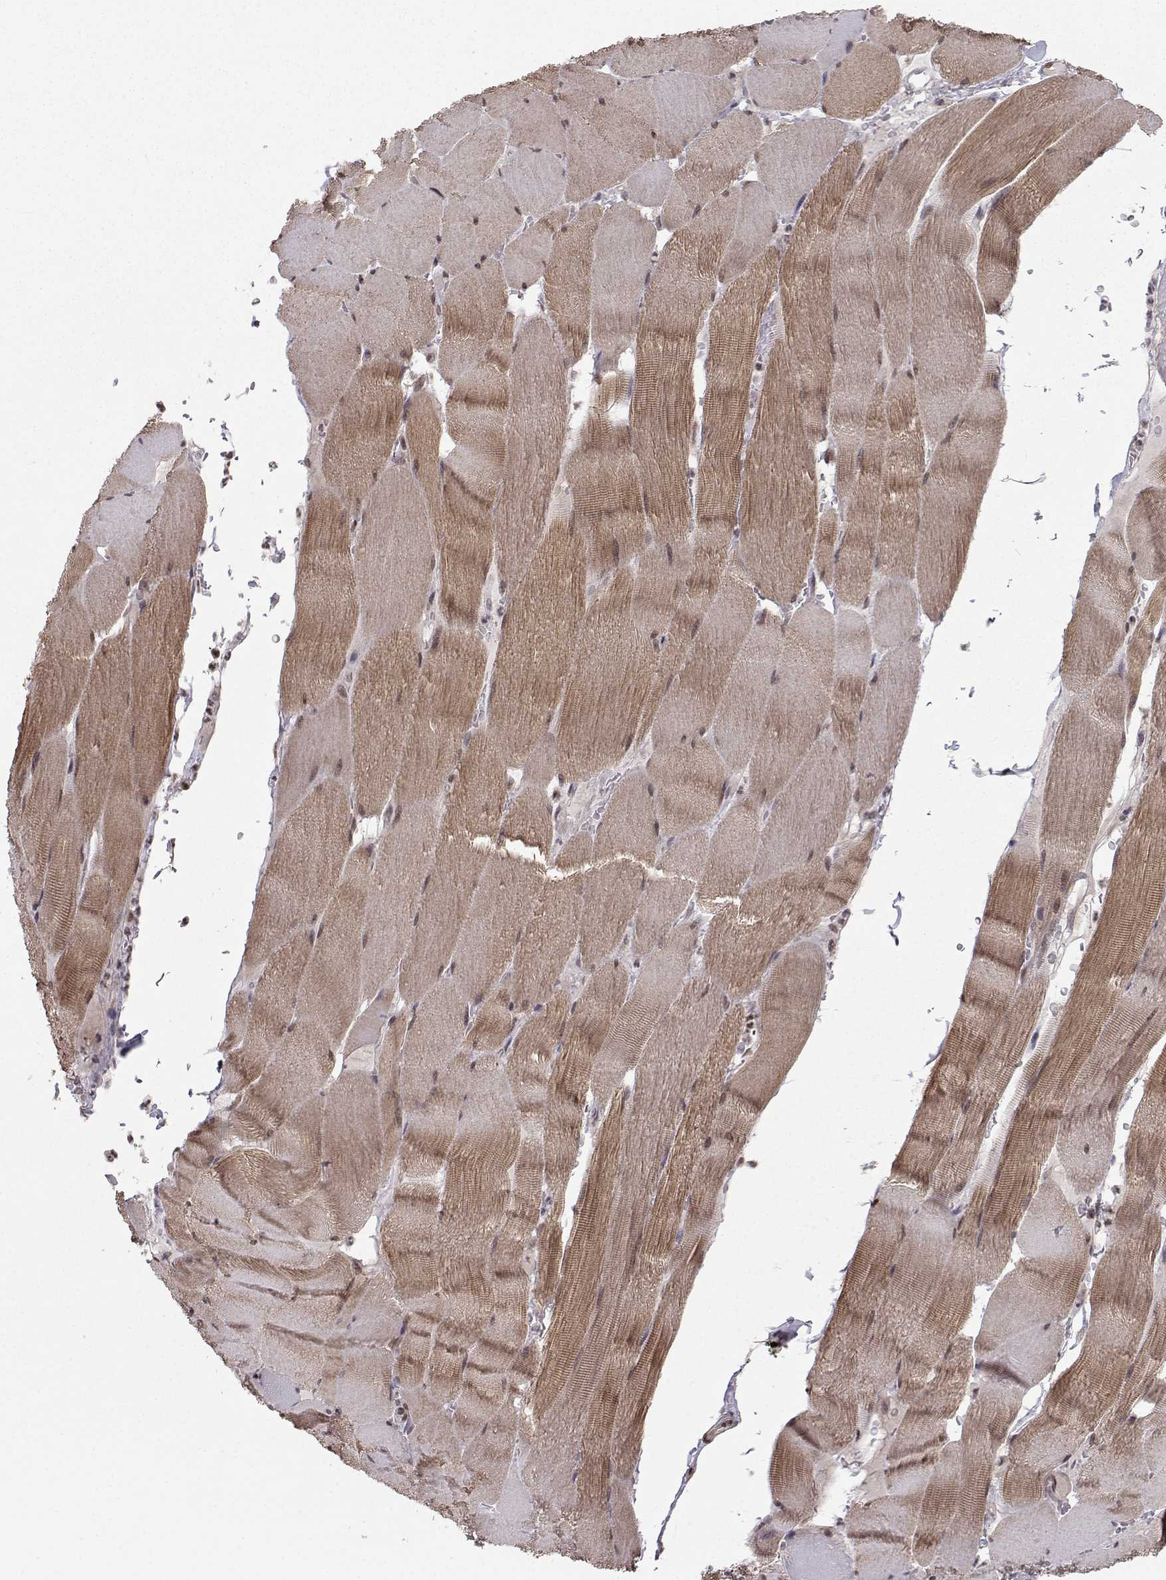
{"staining": {"intensity": "moderate", "quantity": "25%-75%", "location": "cytoplasmic/membranous,nuclear"}, "tissue": "skeletal muscle", "cell_type": "Myocytes", "image_type": "normal", "snomed": [{"axis": "morphology", "description": "Normal tissue, NOS"}, {"axis": "topography", "description": "Skeletal muscle"}], "caption": "Immunohistochemistry histopathology image of unremarkable human skeletal muscle stained for a protein (brown), which reveals medium levels of moderate cytoplasmic/membranous,nuclear positivity in about 25%-75% of myocytes.", "gene": "PKN2", "patient": {"sex": "male", "age": 56}}